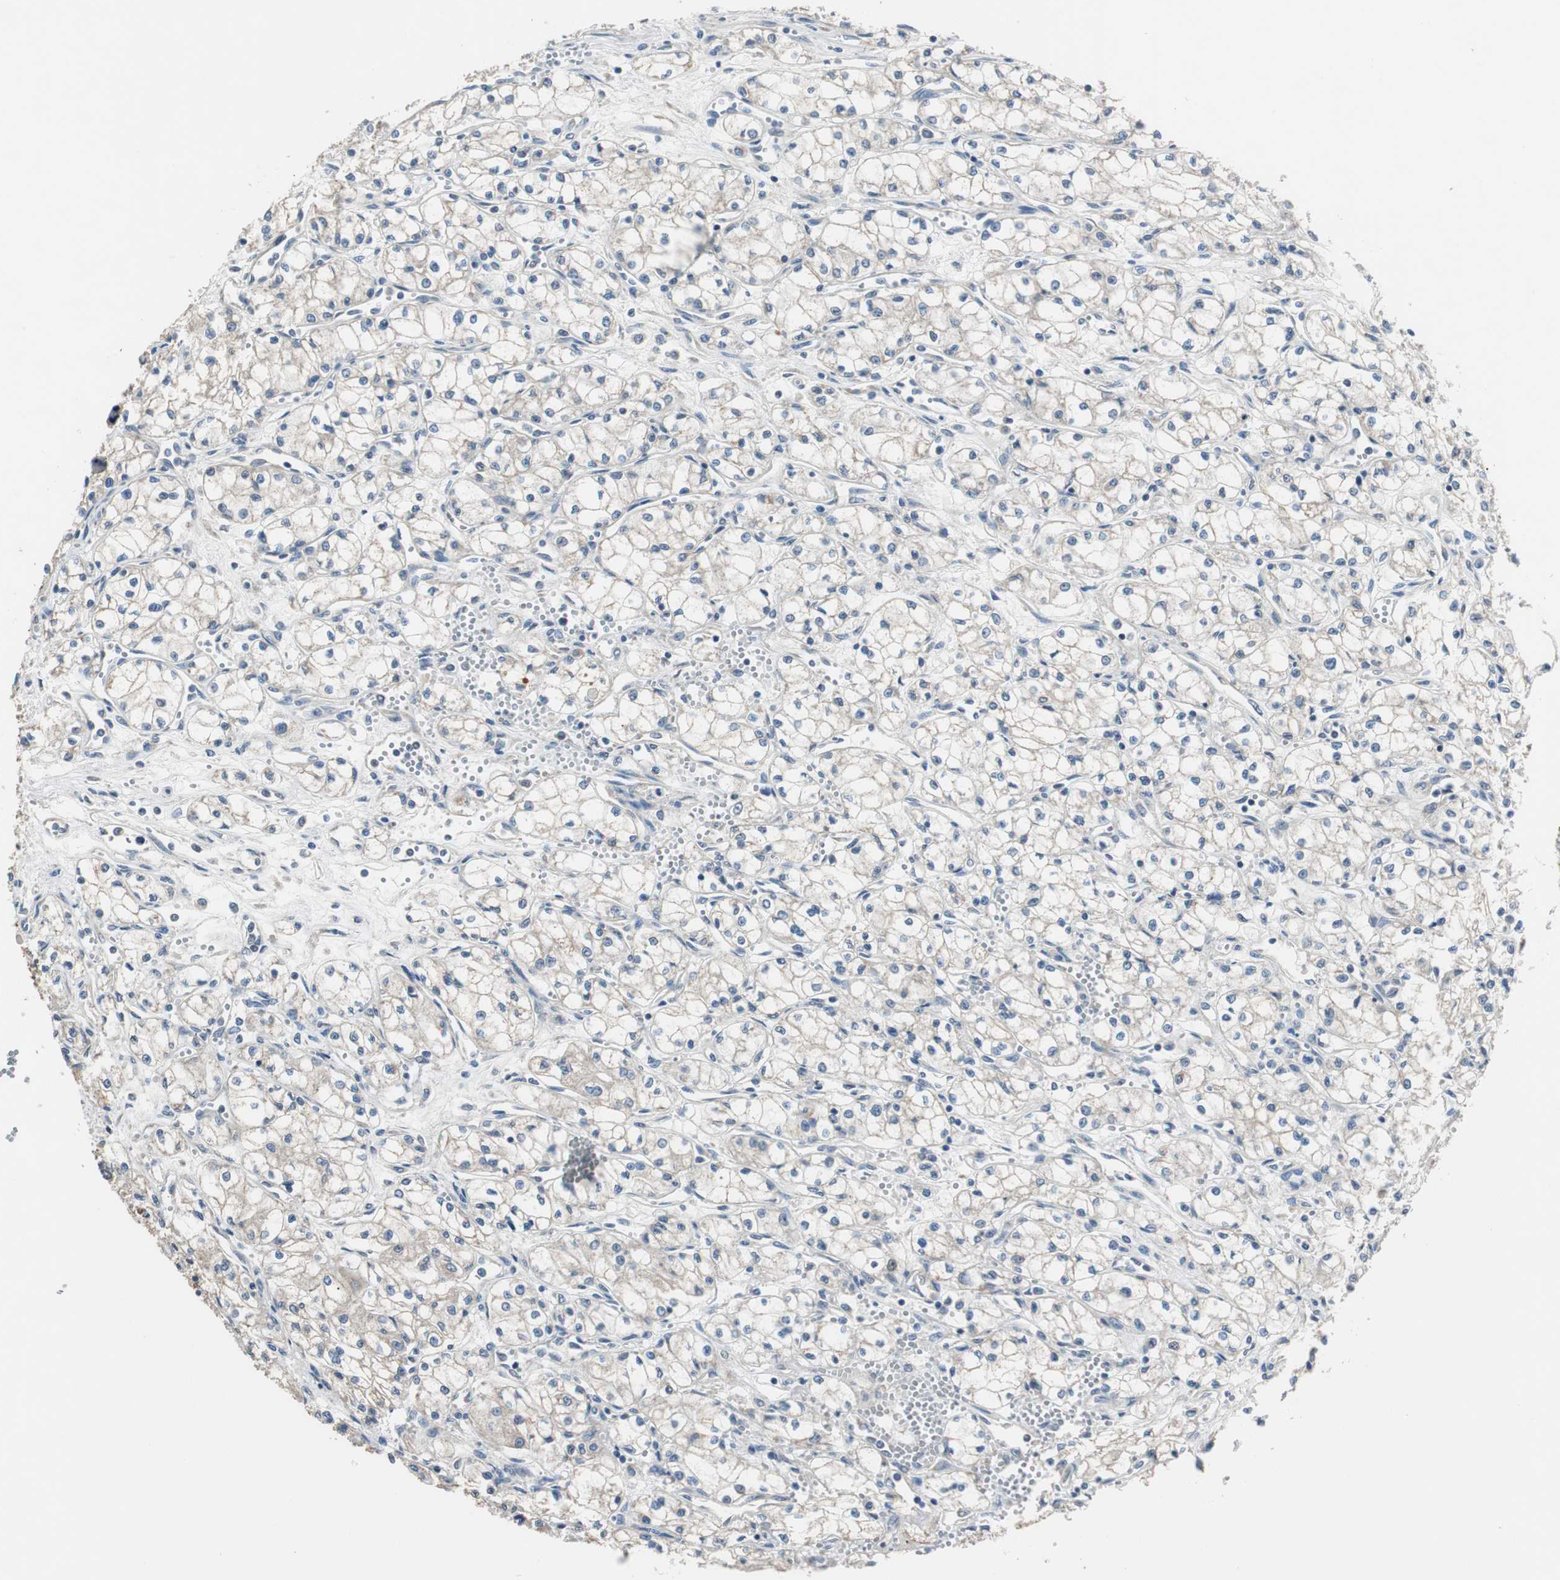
{"staining": {"intensity": "negative", "quantity": "none", "location": "none"}, "tissue": "renal cancer", "cell_type": "Tumor cells", "image_type": "cancer", "snomed": [{"axis": "morphology", "description": "Normal tissue, NOS"}, {"axis": "morphology", "description": "Adenocarcinoma, NOS"}, {"axis": "topography", "description": "Kidney"}], "caption": "Human renal adenocarcinoma stained for a protein using immunohistochemistry (IHC) reveals no expression in tumor cells.", "gene": "MYT1", "patient": {"sex": "male", "age": 59}}